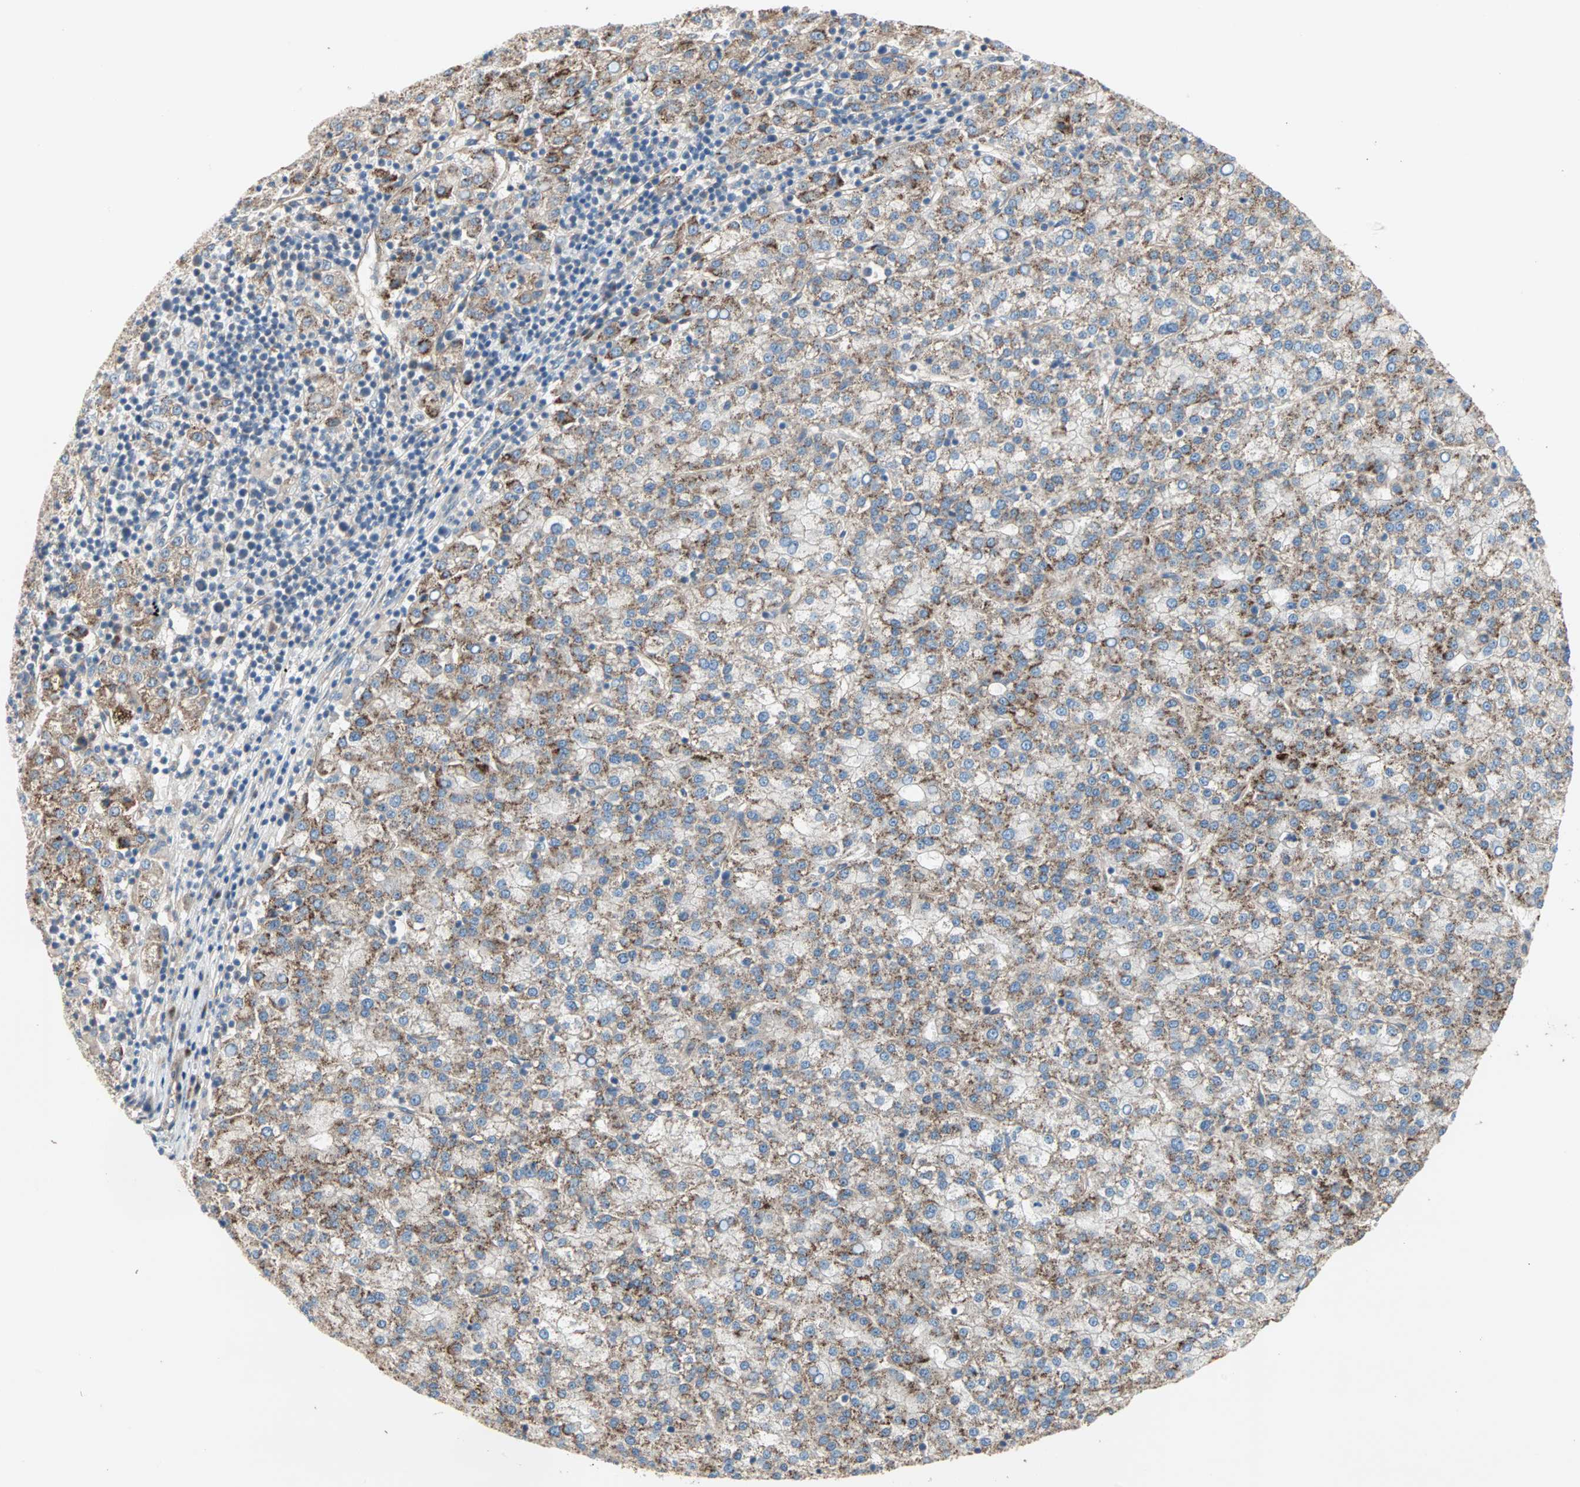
{"staining": {"intensity": "moderate", "quantity": ">75%", "location": "cytoplasmic/membranous"}, "tissue": "liver cancer", "cell_type": "Tumor cells", "image_type": "cancer", "snomed": [{"axis": "morphology", "description": "Carcinoma, Hepatocellular, NOS"}, {"axis": "topography", "description": "Liver"}], "caption": "The image demonstrates a brown stain indicating the presence of a protein in the cytoplasmic/membranous of tumor cells in liver cancer (hepatocellular carcinoma).", "gene": "PDE8A", "patient": {"sex": "female", "age": 58}}